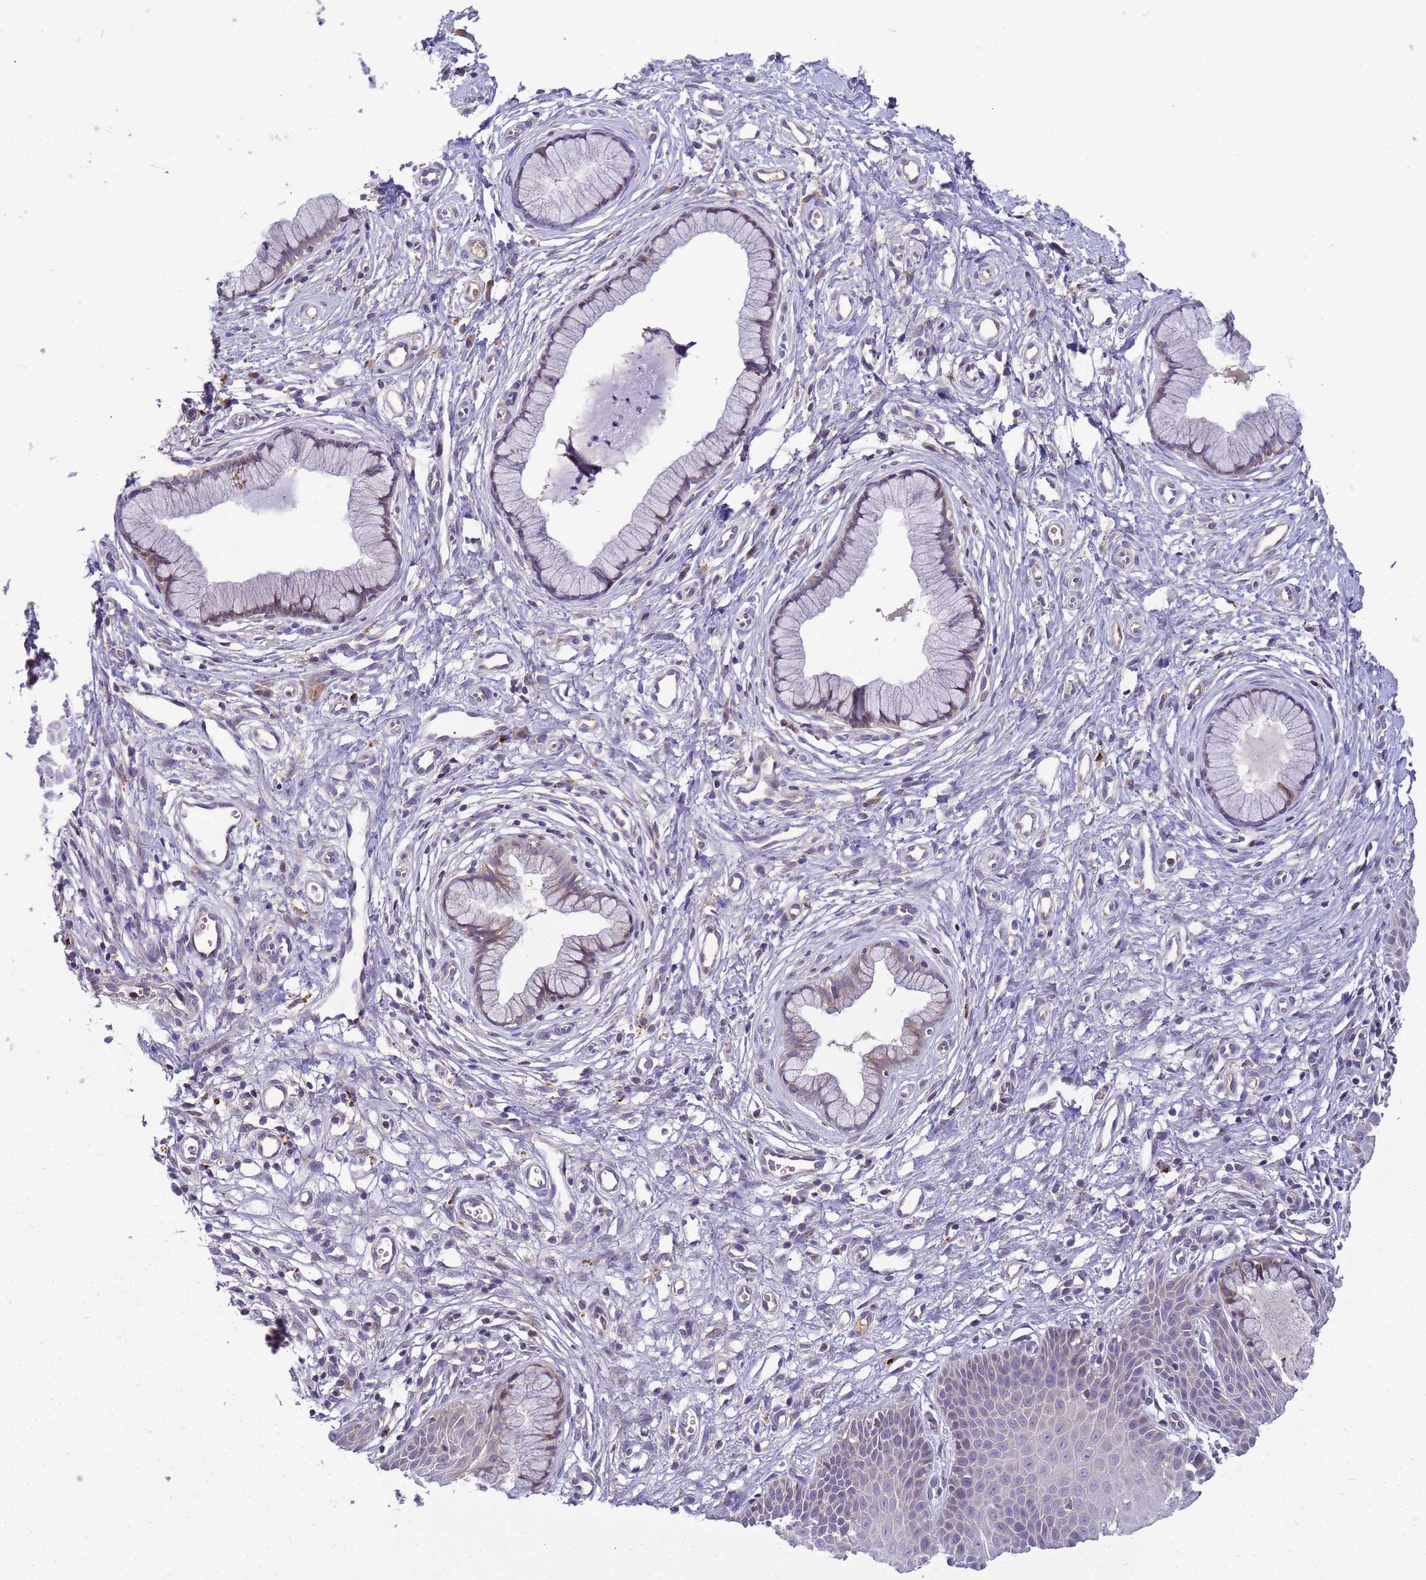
{"staining": {"intensity": "weak", "quantity": "<25%", "location": "cytoplasmic/membranous"}, "tissue": "cervix", "cell_type": "Glandular cells", "image_type": "normal", "snomed": [{"axis": "morphology", "description": "Normal tissue, NOS"}, {"axis": "topography", "description": "Cervix"}], "caption": "The image exhibits no significant staining in glandular cells of cervix.", "gene": "TMEM74B", "patient": {"sex": "female", "age": 36}}